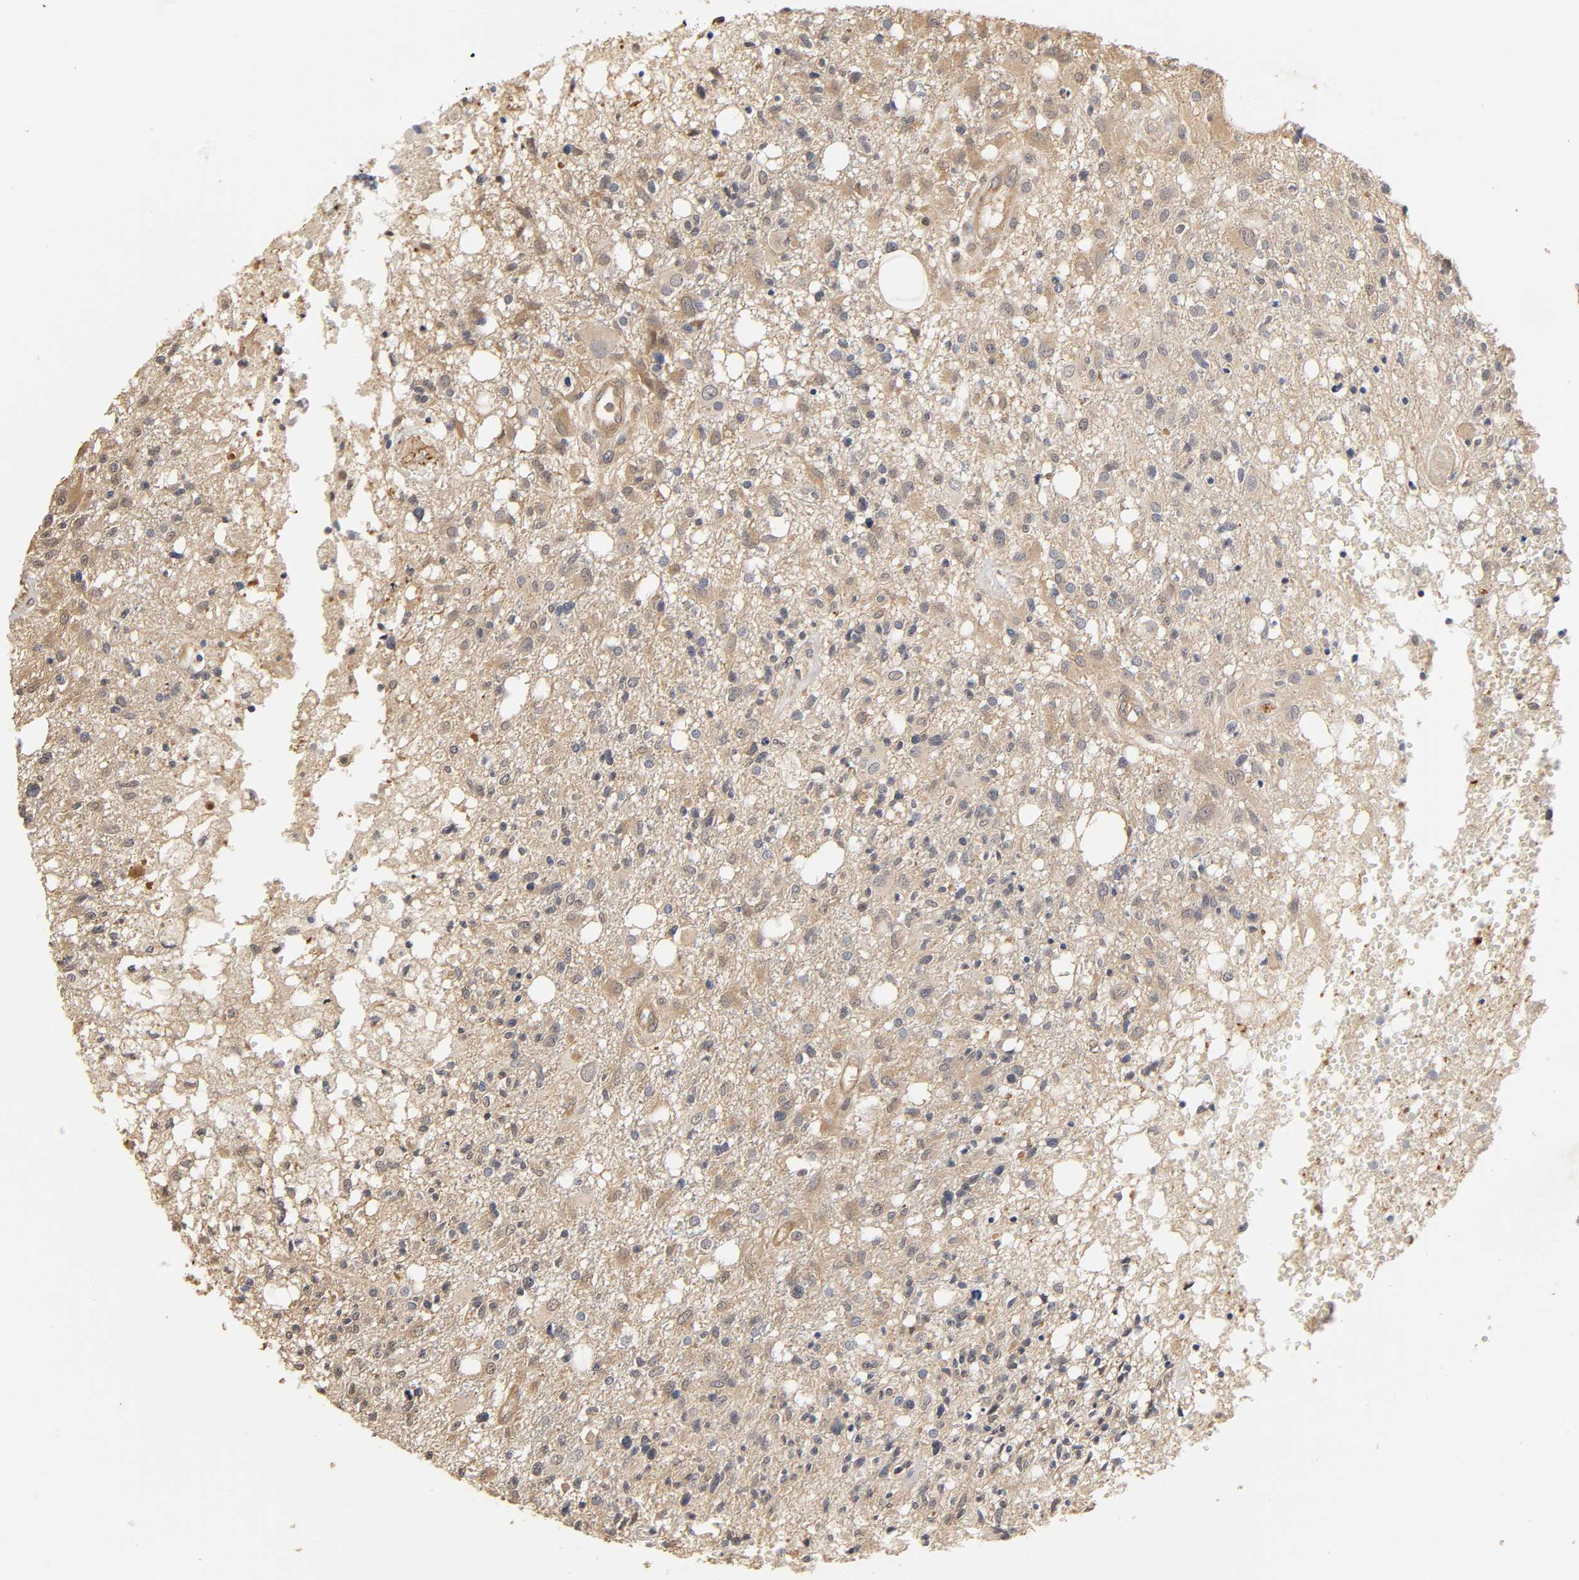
{"staining": {"intensity": "weak", "quantity": ">75%", "location": "cytoplasmic/membranous"}, "tissue": "glioma", "cell_type": "Tumor cells", "image_type": "cancer", "snomed": [{"axis": "morphology", "description": "Glioma, malignant, High grade"}, {"axis": "topography", "description": "Cerebral cortex"}], "caption": "Immunohistochemical staining of glioma demonstrates weak cytoplasmic/membranous protein positivity in approximately >75% of tumor cells.", "gene": "PDE5A", "patient": {"sex": "male", "age": 76}}